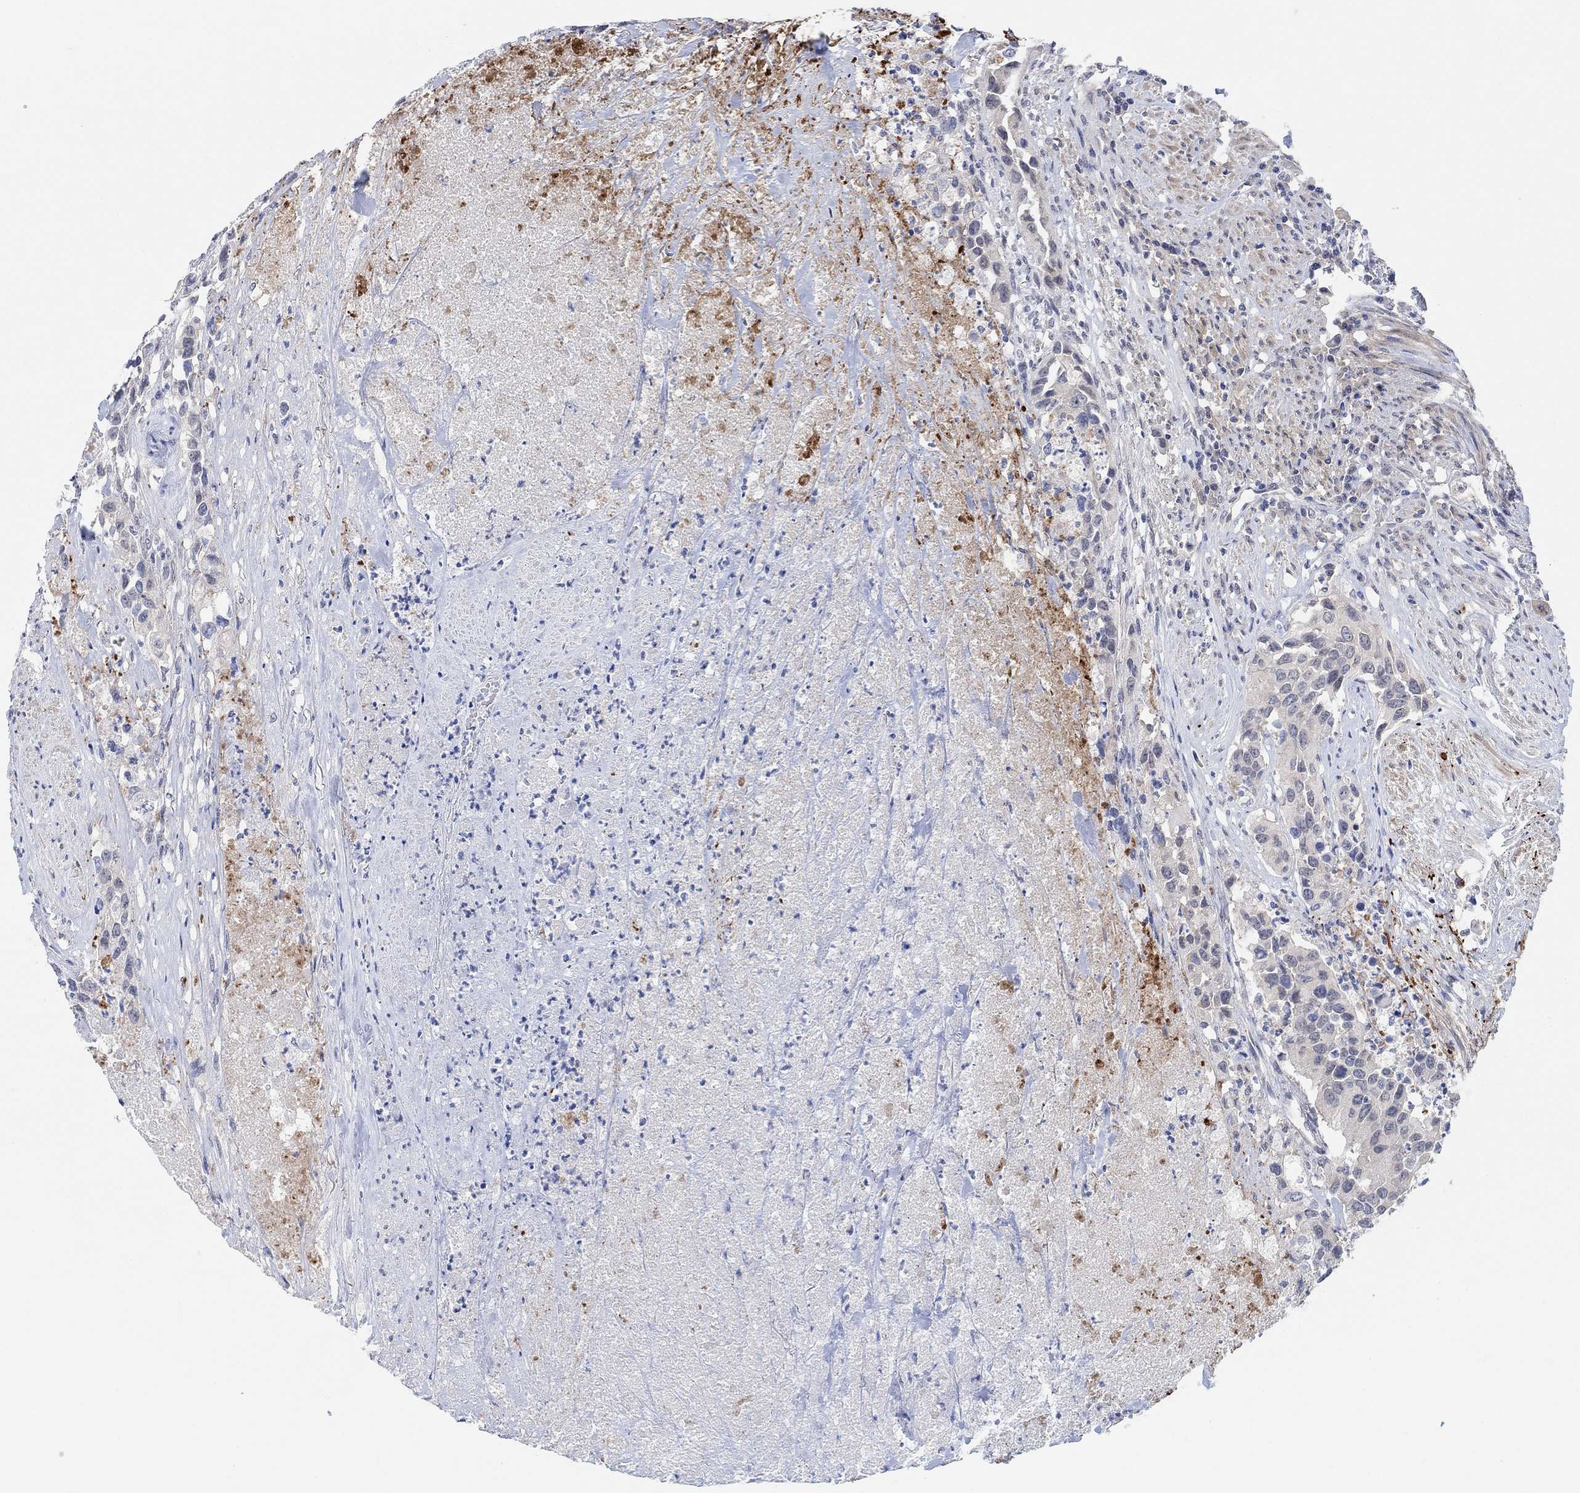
{"staining": {"intensity": "negative", "quantity": "none", "location": "none"}, "tissue": "urothelial cancer", "cell_type": "Tumor cells", "image_type": "cancer", "snomed": [{"axis": "morphology", "description": "Urothelial carcinoma, High grade"}, {"axis": "topography", "description": "Urinary bladder"}], "caption": "IHC of human urothelial cancer demonstrates no expression in tumor cells.", "gene": "RIMS1", "patient": {"sex": "female", "age": 73}}